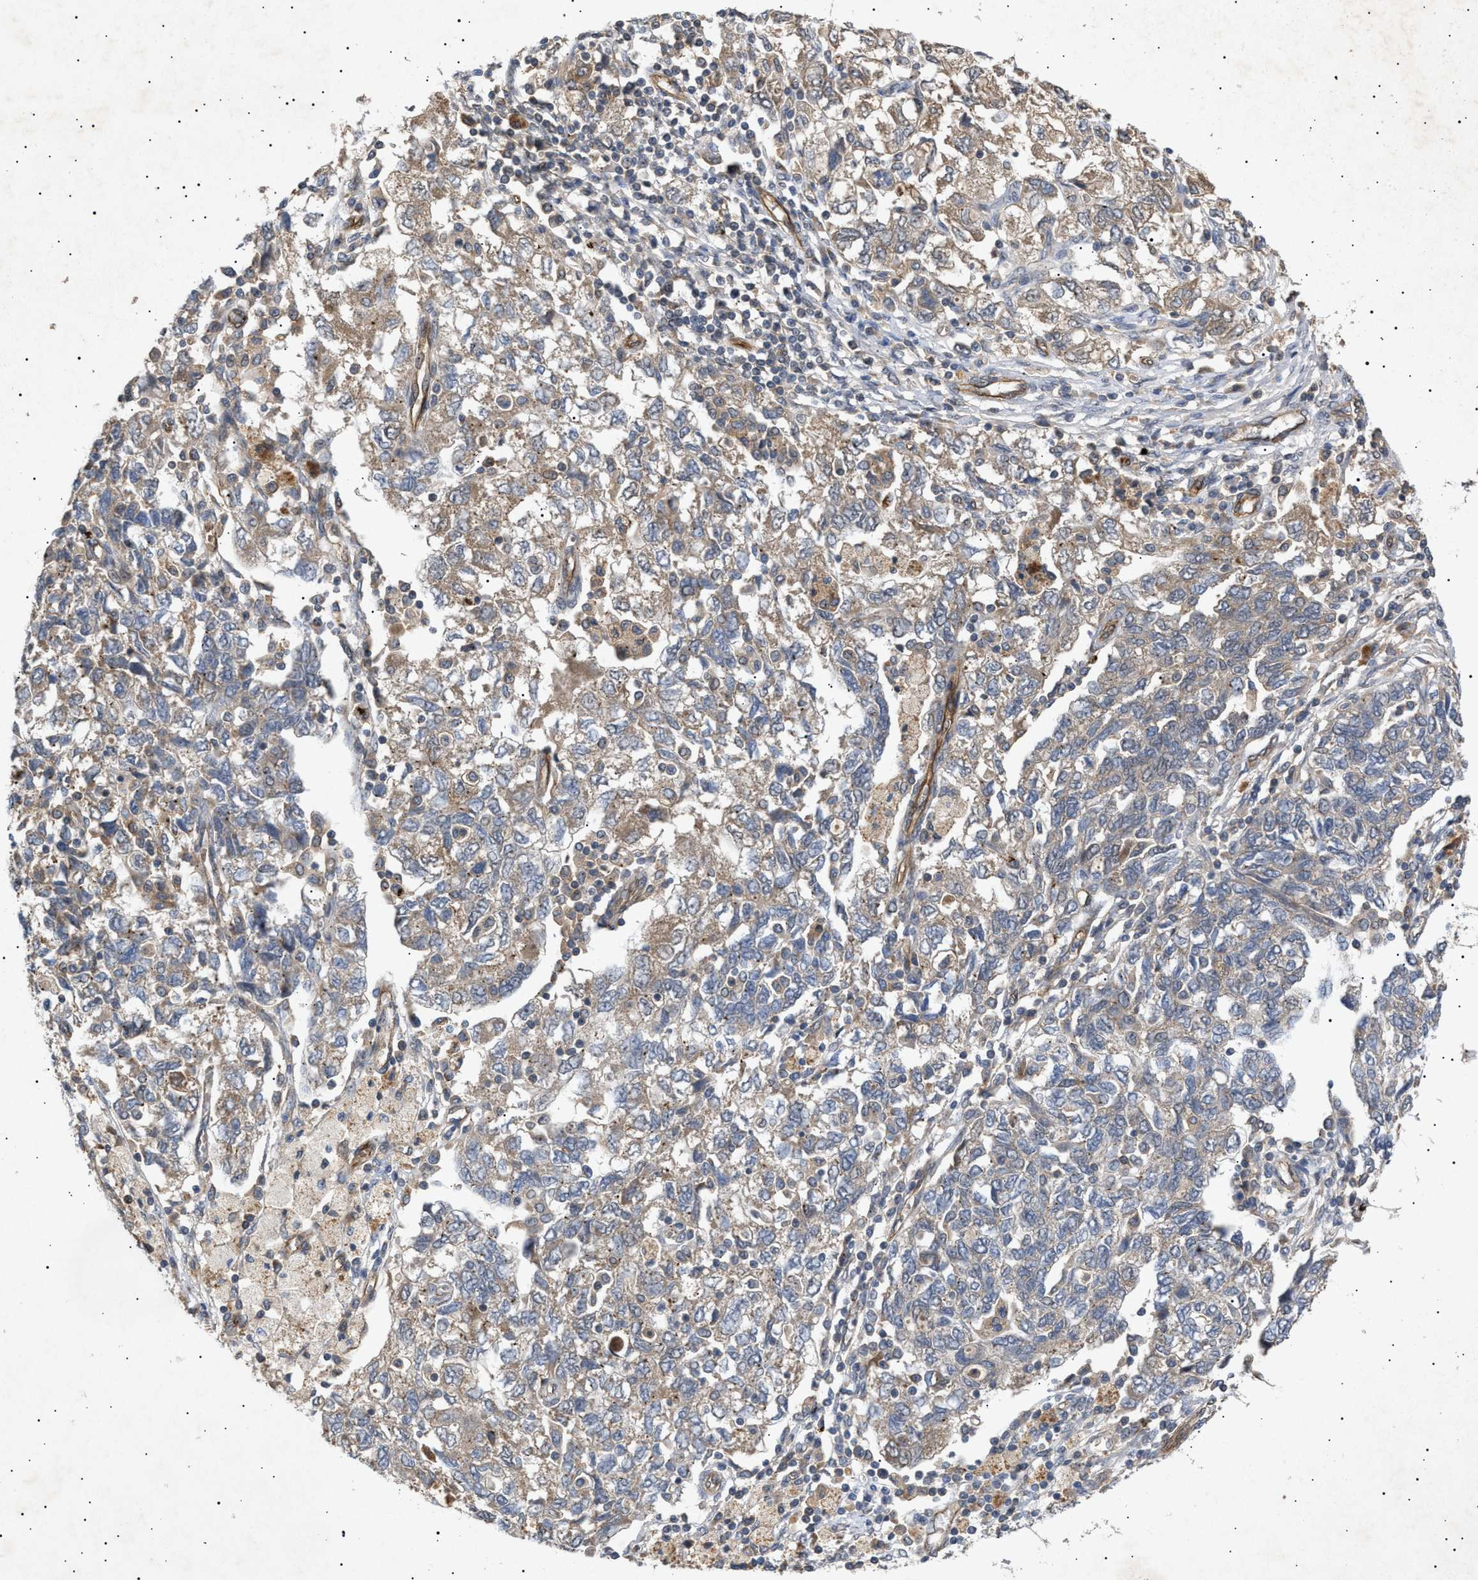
{"staining": {"intensity": "weak", "quantity": ">75%", "location": "cytoplasmic/membranous"}, "tissue": "ovarian cancer", "cell_type": "Tumor cells", "image_type": "cancer", "snomed": [{"axis": "morphology", "description": "Carcinoma, NOS"}, {"axis": "morphology", "description": "Cystadenocarcinoma, serous, NOS"}, {"axis": "topography", "description": "Ovary"}], "caption": "A brown stain shows weak cytoplasmic/membranous staining of a protein in ovarian cancer (serous cystadenocarcinoma) tumor cells. (IHC, brightfield microscopy, high magnification).", "gene": "SIRT5", "patient": {"sex": "female", "age": 69}}